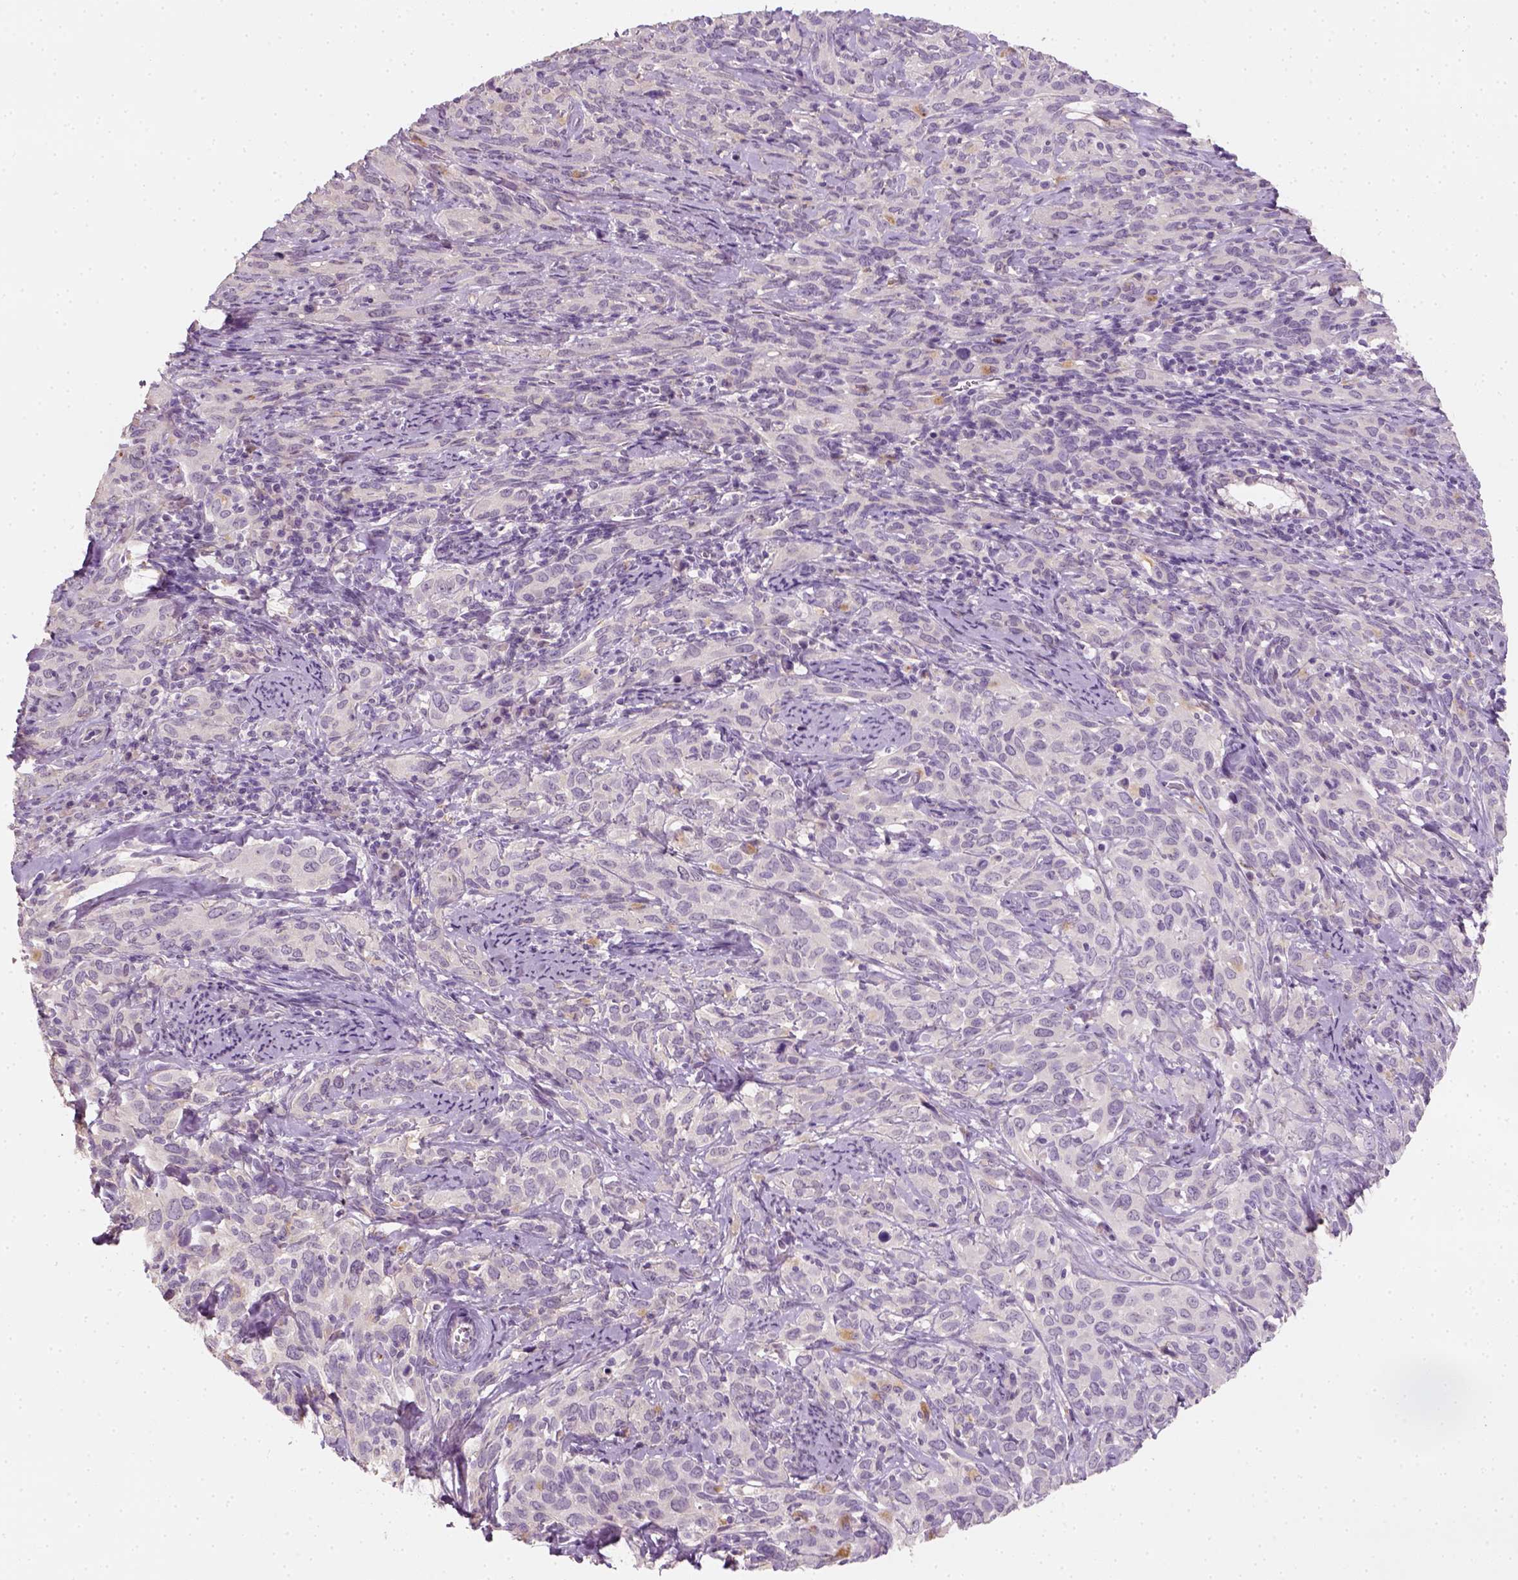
{"staining": {"intensity": "negative", "quantity": "none", "location": "none"}, "tissue": "cervical cancer", "cell_type": "Tumor cells", "image_type": "cancer", "snomed": [{"axis": "morphology", "description": "Normal tissue, NOS"}, {"axis": "morphology", "description": "Squamous cell carcinoma, NOS"}, {"axis": "topography", "description": "Cervix"}], "caption": "This is a histopathology image of IHC staining of squamous cell carcinoma (cervical), which shows no expression in tumor cells.", "gene": "FAM163B", "patient": {"sex": "female", "age": 51}}